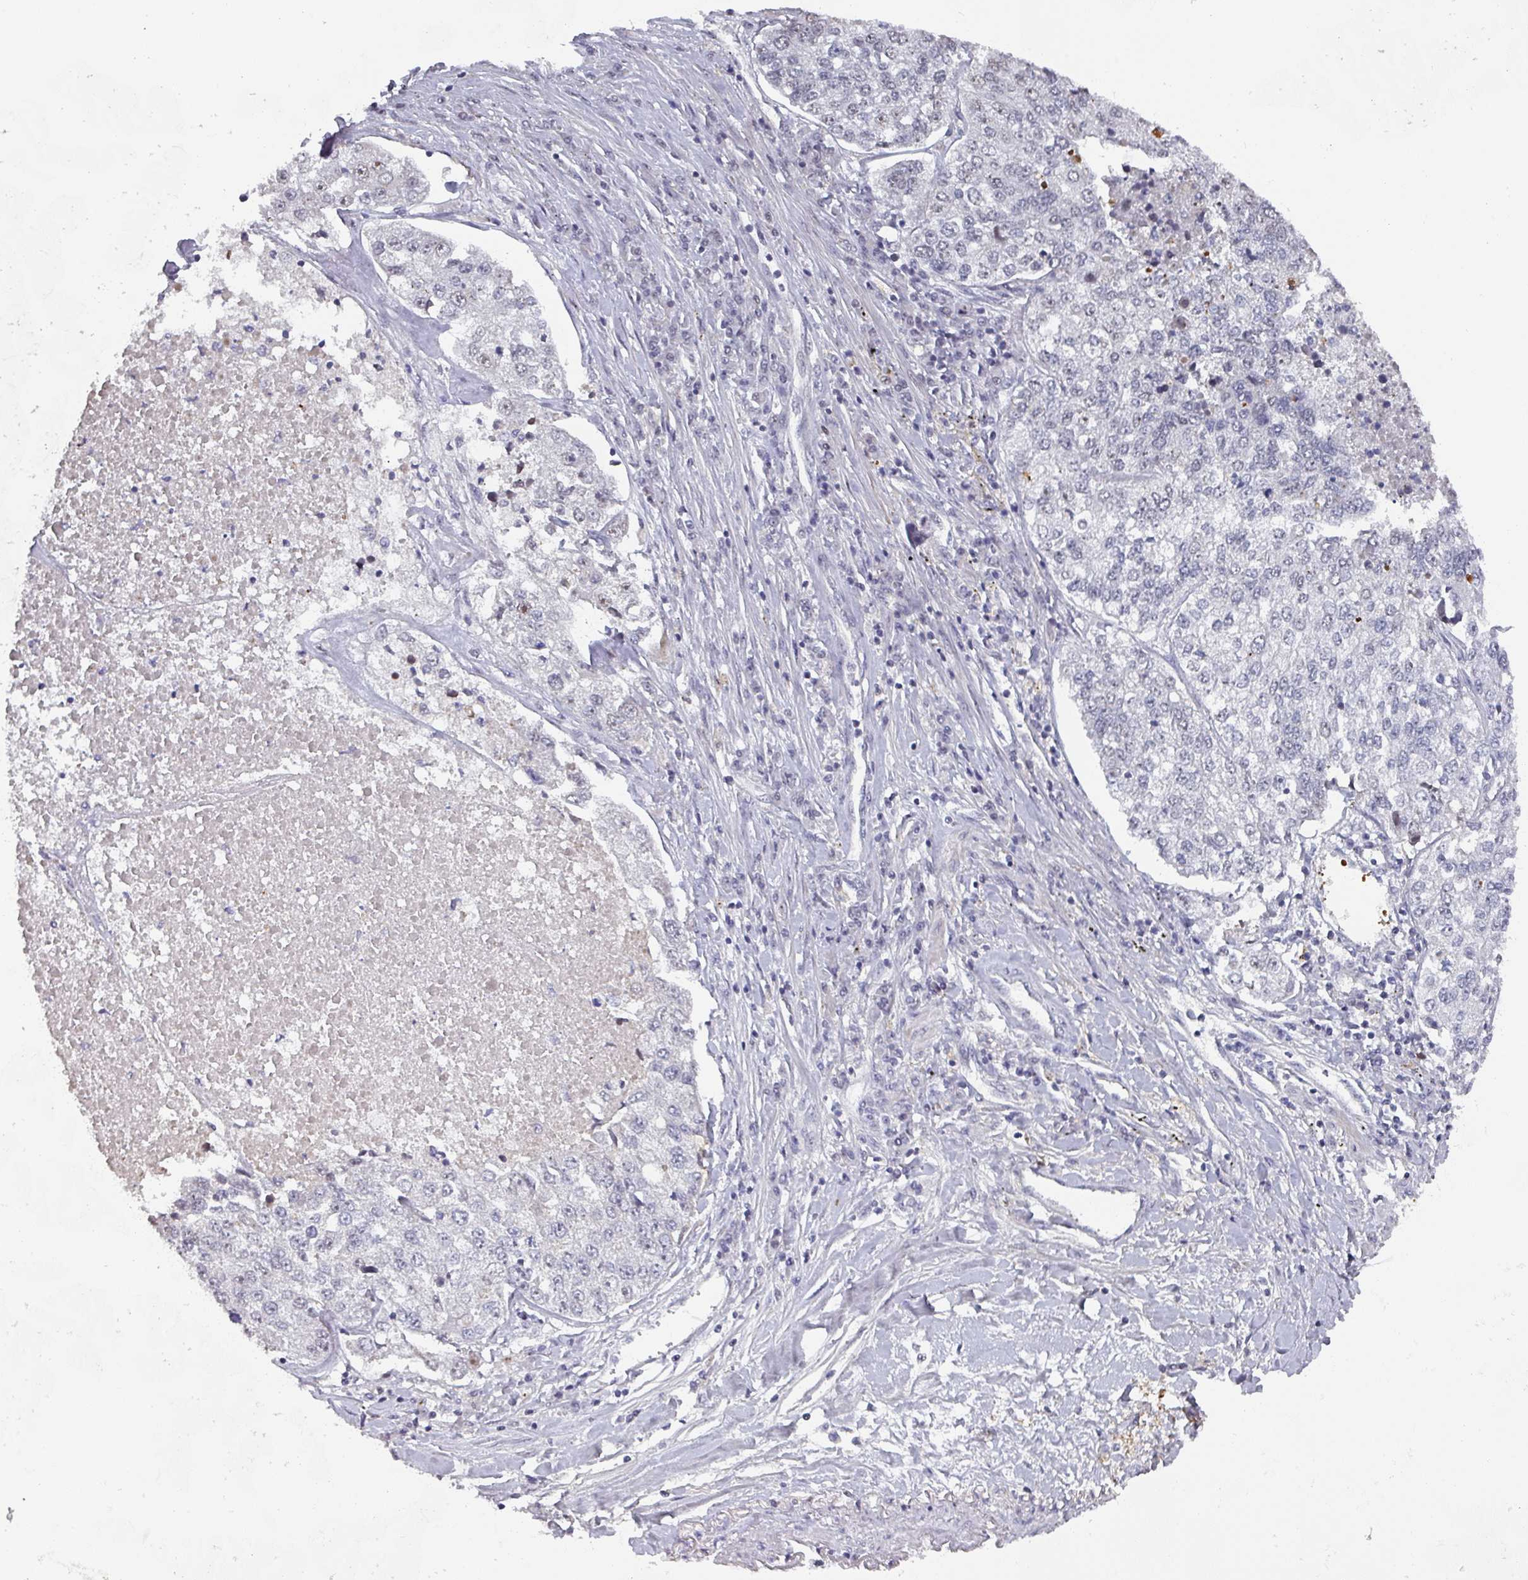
{"staining": {"intensity": "negative", "quantity": "none", "location": "none"}, "tissue": "lung cancer", "cell_type": "Tumor cells", "image_type": "cancer", "snomed": [{"axis": "morphology", "description": "Adenocarcinoma, NOS"}, {"axis": "topography", "description": "Lung"}], "caption": "DAB immunohistochemical staining of adenocarcinoma (lung) reveals no significant staining in tumor cells.", "gene": "ZNF654", "patient": {"sex": "male", "age": 49}}